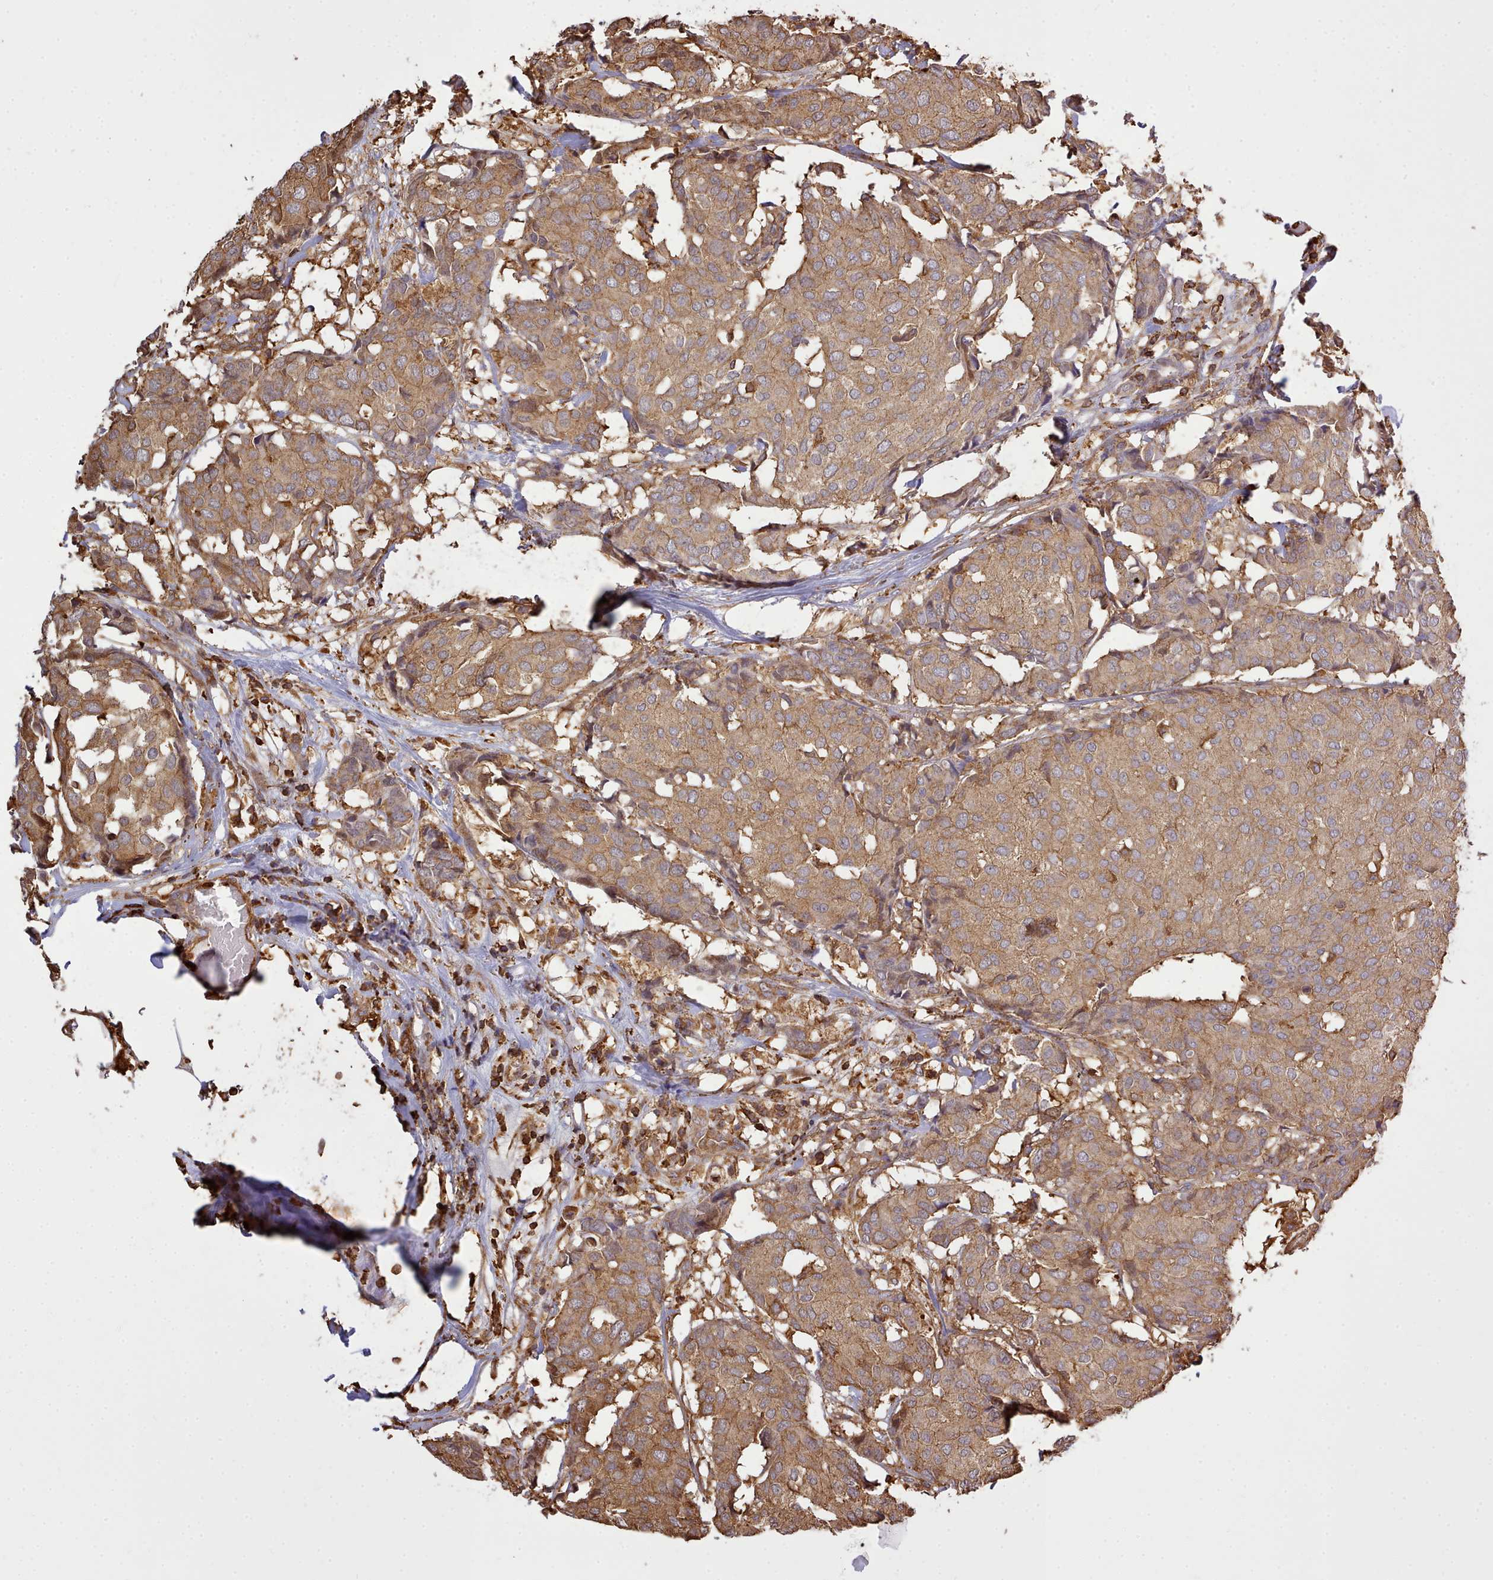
{"staining": {"intensity": "moderate", "quantity": ">75%", "location": "cytoplasmic/membranous"}, "tissue": "breast cancer", "cell_type": "Tumor cells", "image_type": "cancer", "snomed": [{"axis": "morphology", "description": "Duct carcinoma"}, {"axis": "topography", "description": "Breast"}], "caption": "The micrograph displays immunohistochemical staining of breast invasive ductal carcinoma. There is moderate cytoplasmic/membranous positivity is appreciated in about >75% of tumor cells.", "gene": "CAPZA1", "patient": {"sex": "female", "age": 75}}